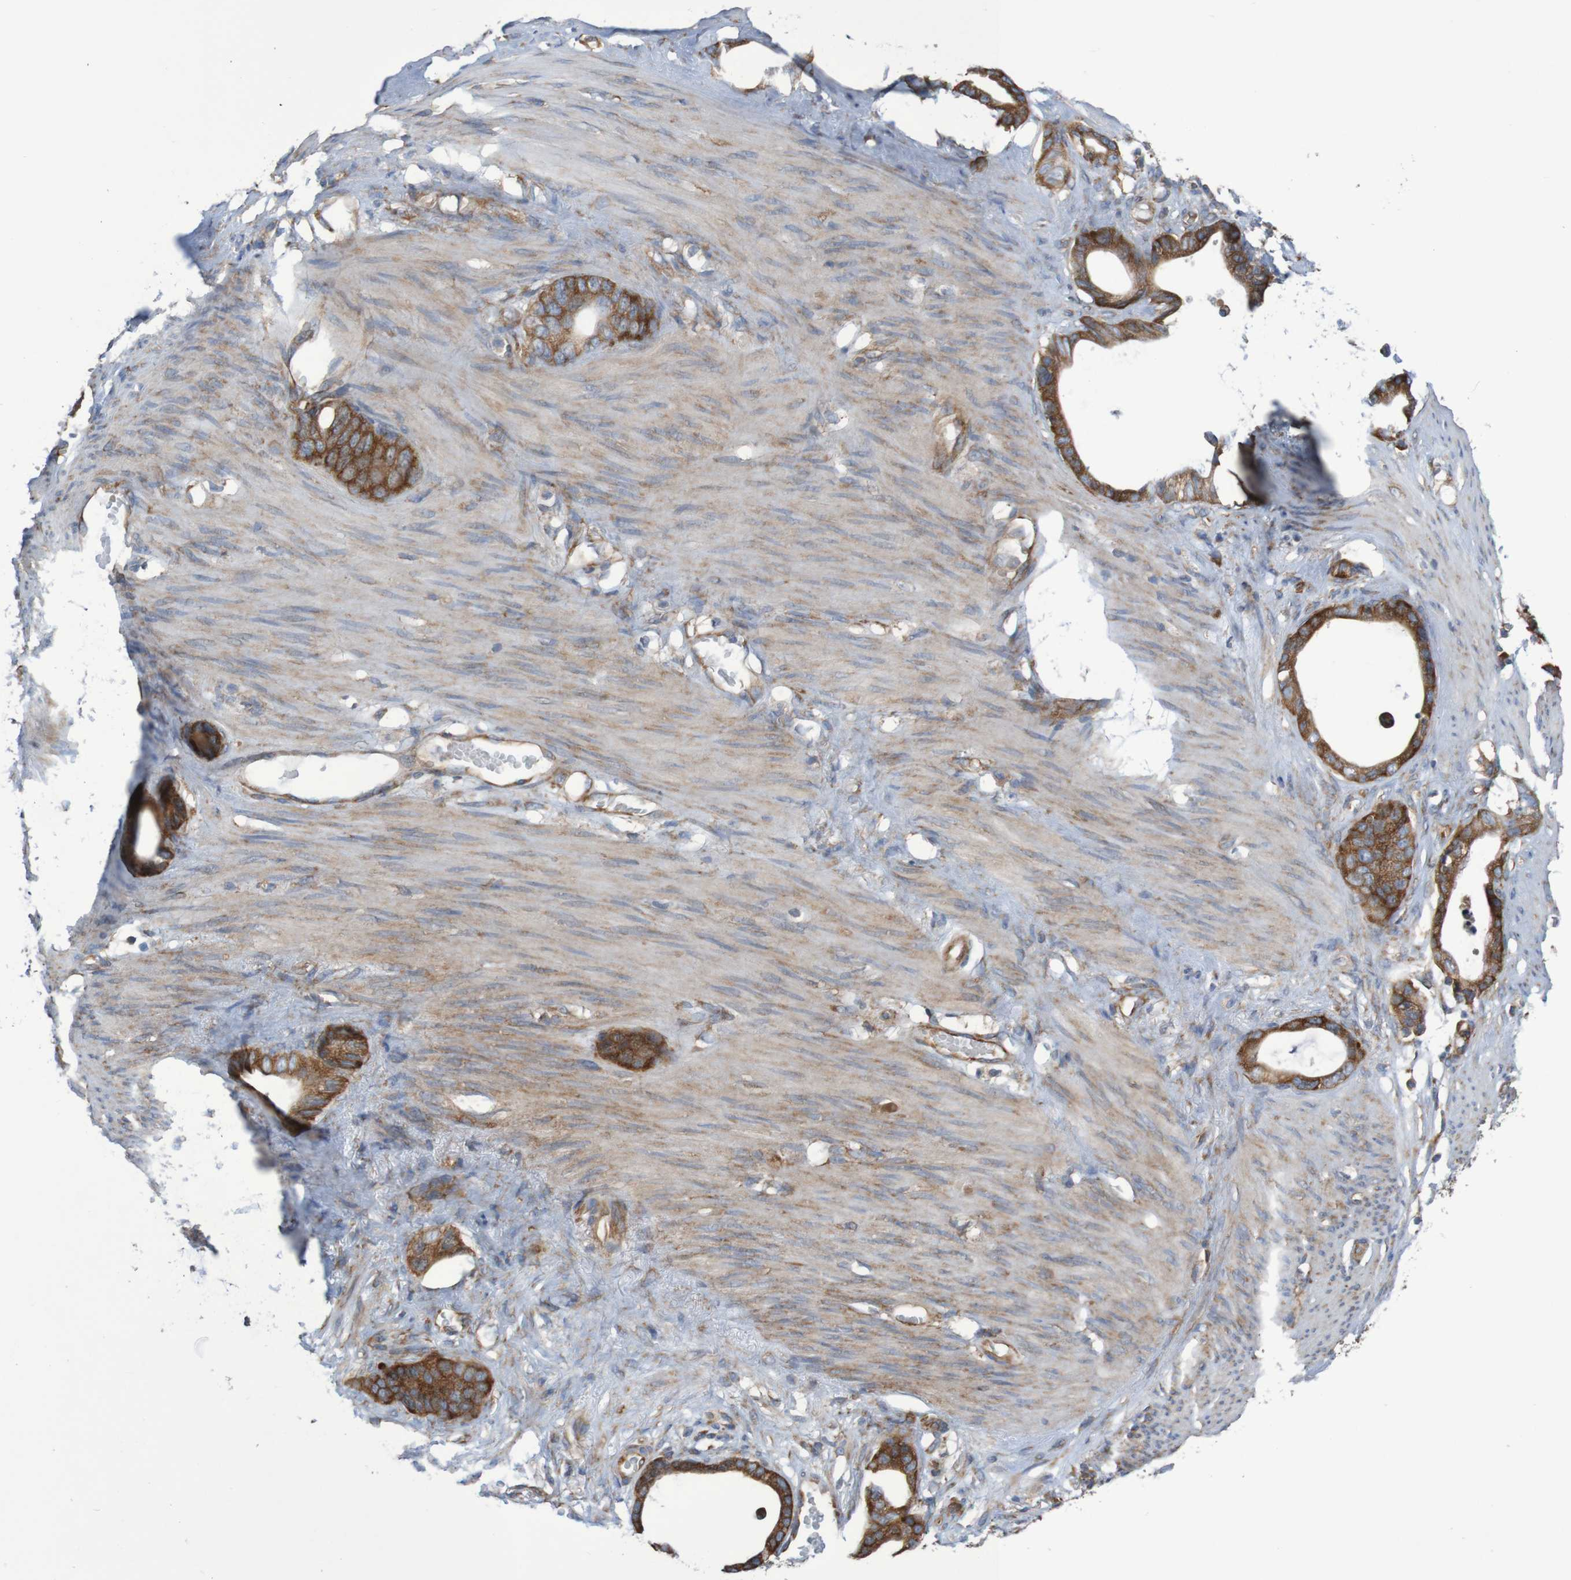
{"staining": {"intensity": "strong", "quantity": ">75%", "location": "cytoplasmic/membranous"}, "tissue": "stomach cancer", "cell_type": "Tumor cells", "image_type": "cancer", "snomed": [{"axis": "morphology", "description": "Adenocarcinoma, NOS"}, {"axis": "topography", "description": "Stomach"}], "caption": "Protein expression analysis of human stomach adenocarcinoma reveals strong cytoplasmic/membranous expression in approximately >75% of tumor cells.", "gene": "LRRC47", "patient": {"sex": "female", "age": 75}}